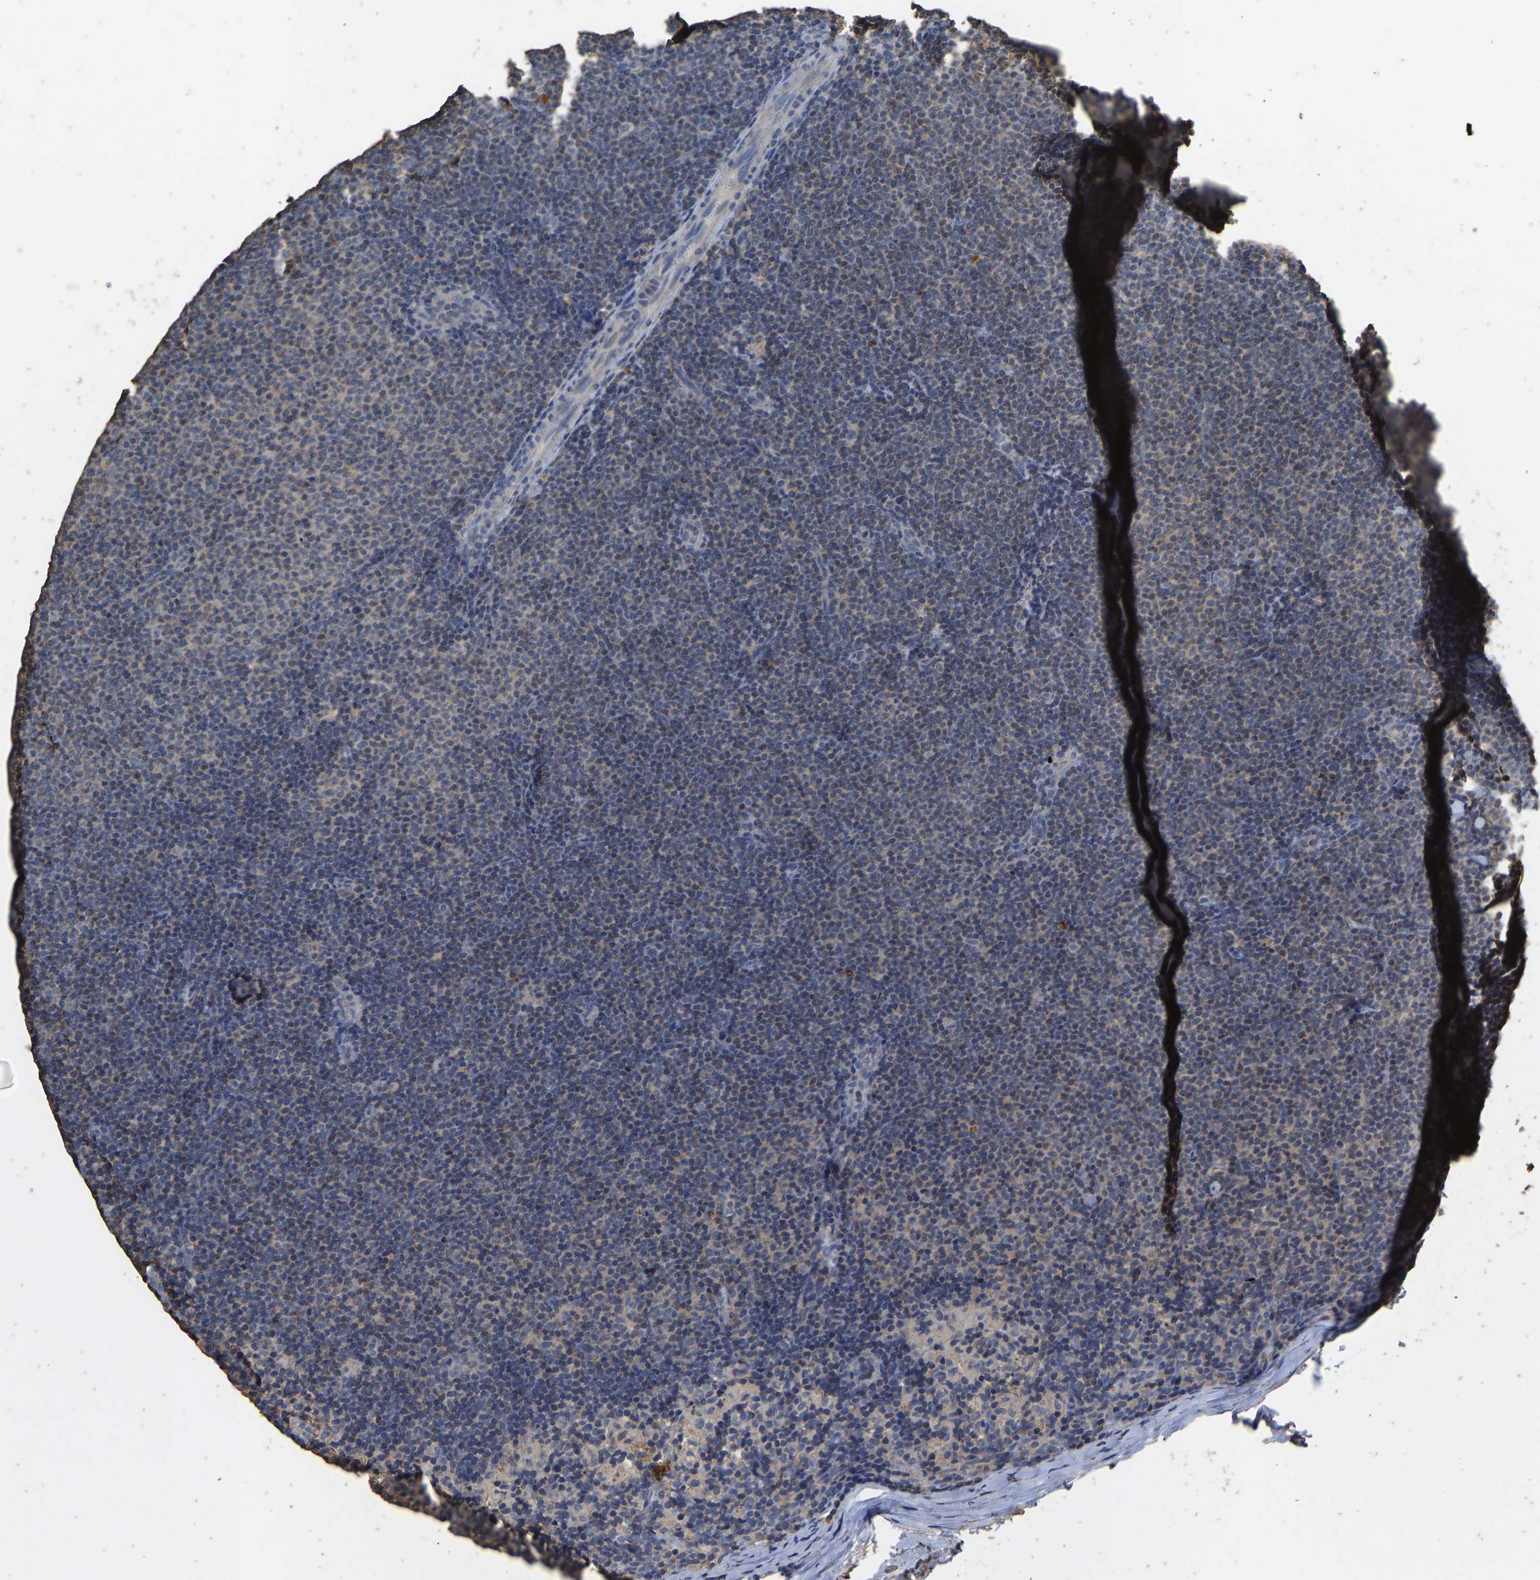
{"staining": {"intensity": "weak", "quantity": ">75%", "location": "cytoplasmic/membranous"}, "tissue": "lymphoma", "cell_type": "Tumor cells", "image_type": "cancer", "snomed": [{"axis": "morphology", "description": "Malignant lymphoma, non-Hodgkin's type, Low grade"}, {"axis": "topography", "description": "Lymph node"}], "caption": "Malignant lymphoma, non-Hodgkin's type (low-grade) tissue demonstrates weak cytoplasmic/membranous positivity in about >75% of tumor cells", "gene": "CIDEC", "patient": {"sex": "female", "age": 53}}